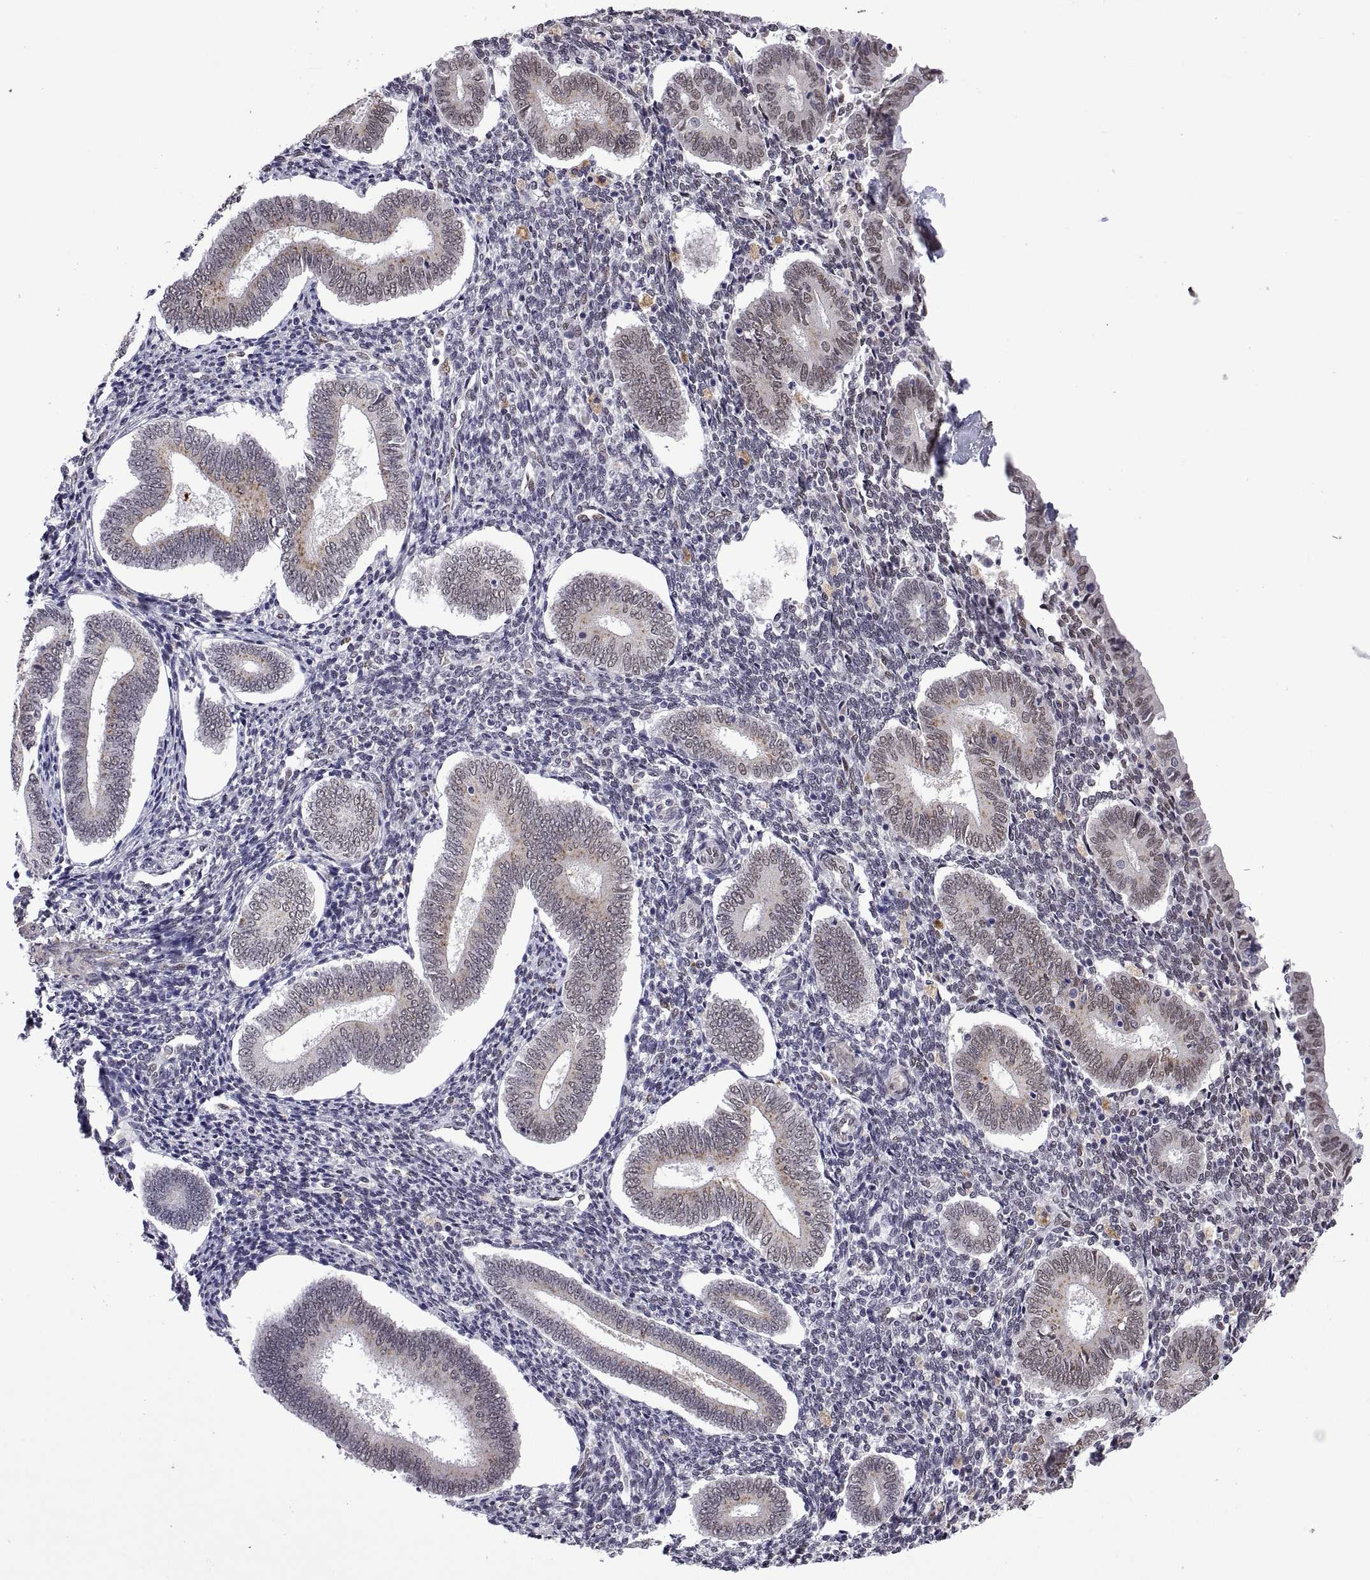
{"staining": {"intensity": "negative", "quantity": "none", "location": "none"}, "tissue": "endometrium", "cell_type": "Cells in endometrial stroma", "image_type": "normal", "snomed": [{"axis": "morphology", "description": "Normal tissue, NOS"}, {"axis": "topography", "description": "Endometrium"}], "caption": "IHC photomicrograph of normal endometrium stained for a protein (brown), which displays no expression in cells in endometrial stroma.", "gene": "NR4A1", "patient": {"sex": "female", "age": 40}}